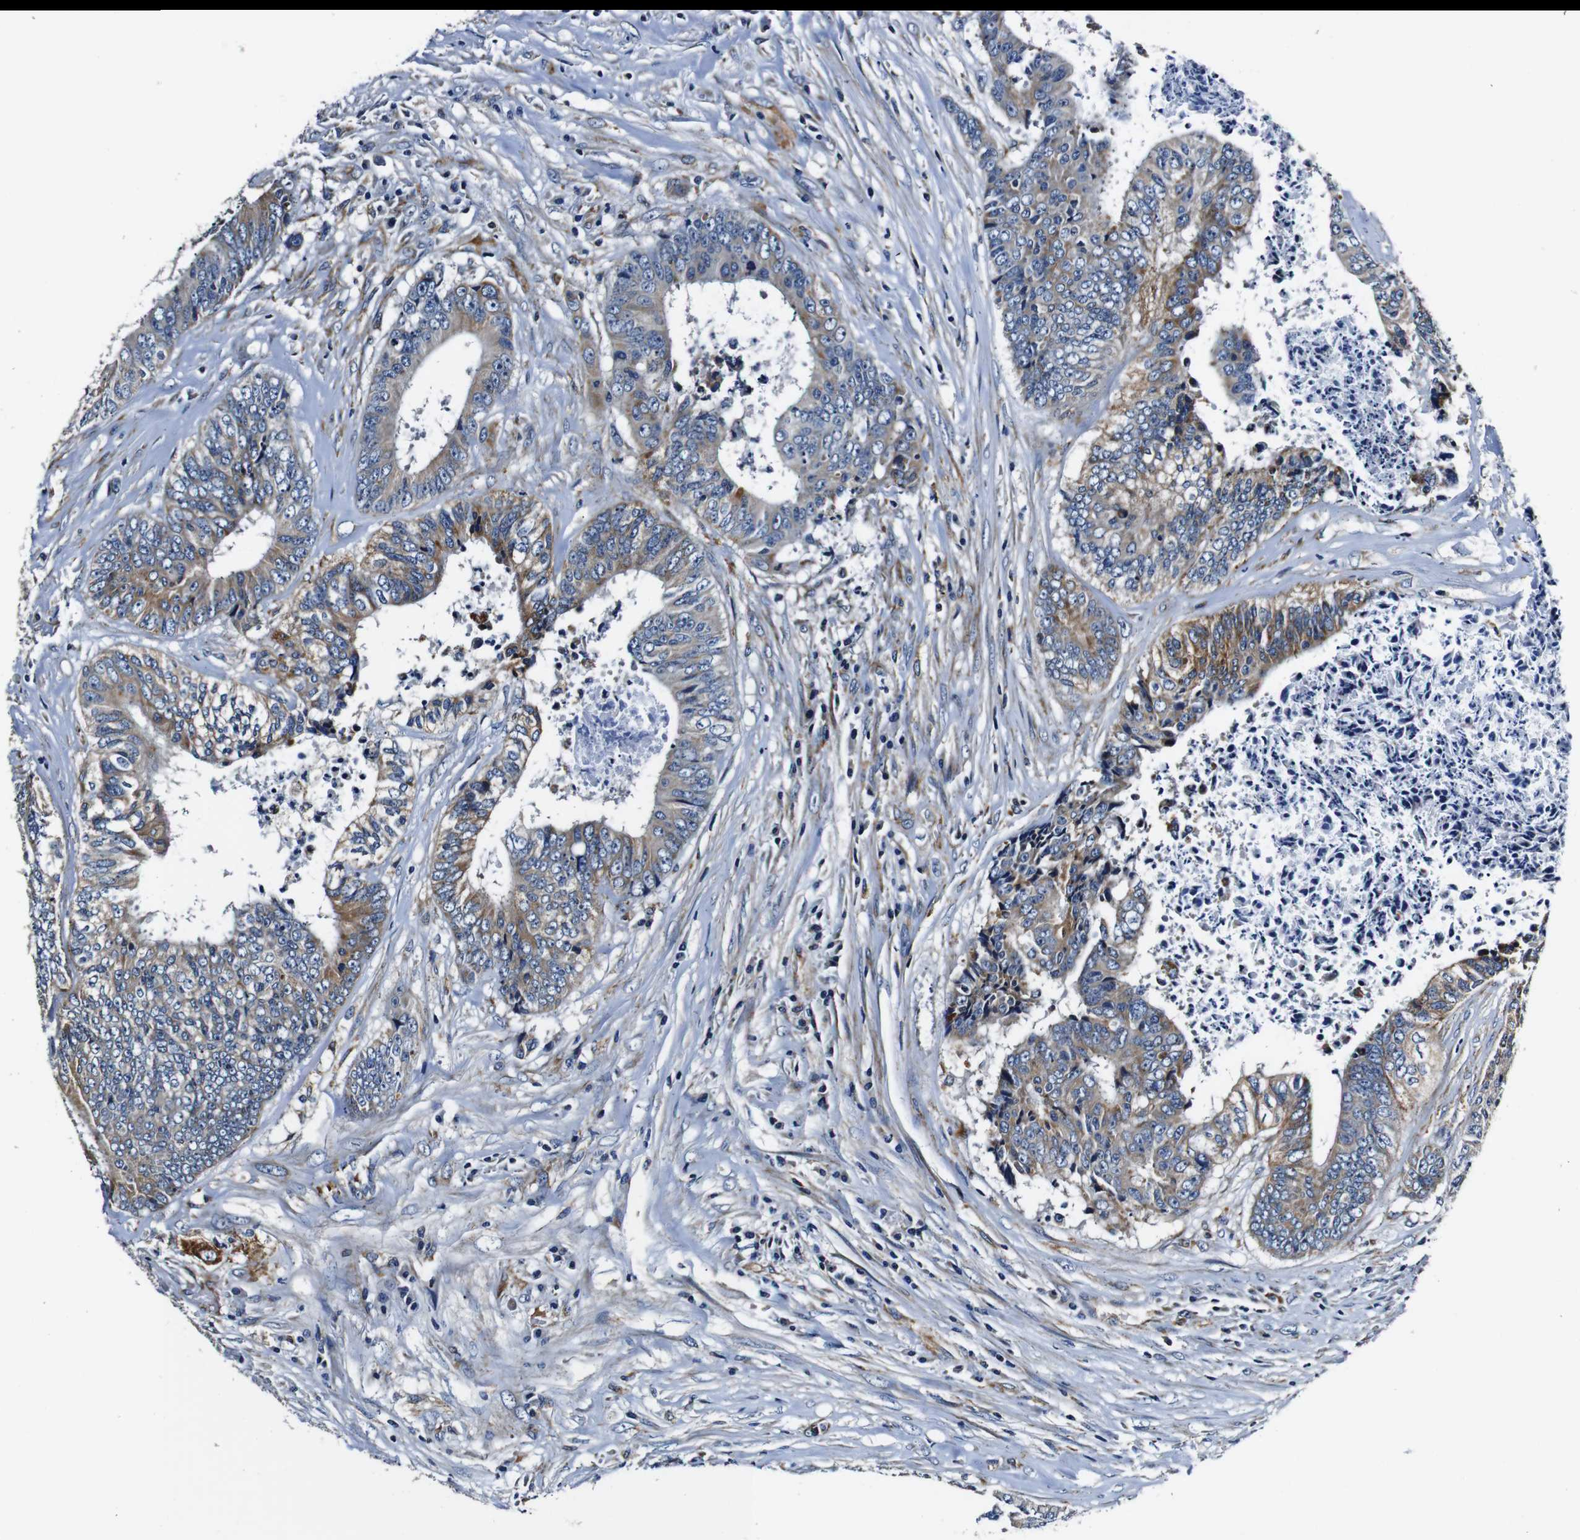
{"staining": {"intensity": "moderate", "quantity": "25%-75%", "location": "cytoplasmic/membranous"}, "tissue": "colorectal cancer", "cell_type": "Tumor cells", "image_type": "cancer", "snomed": [{"axis": "morphology", "description": "Adenocarcinoma, NOS"}, {"axis": "topography", "description": "Rectum"}], "caption": "Immunohistochemistry (IHC) staining of colorectal adenocarcinoma, which displays medium levels of moderate cytoplasmic/membranous positivity in approximately 25%-75% of tumor cells indicating moderate cytoplasmic/membranous protein expression. The staining was performed using DAB (brown) for protein detection and nuclei were counterstained in hematoxylin (blue).", "gene": "HK1", "patient": {"sex": "male", "age": 72}}